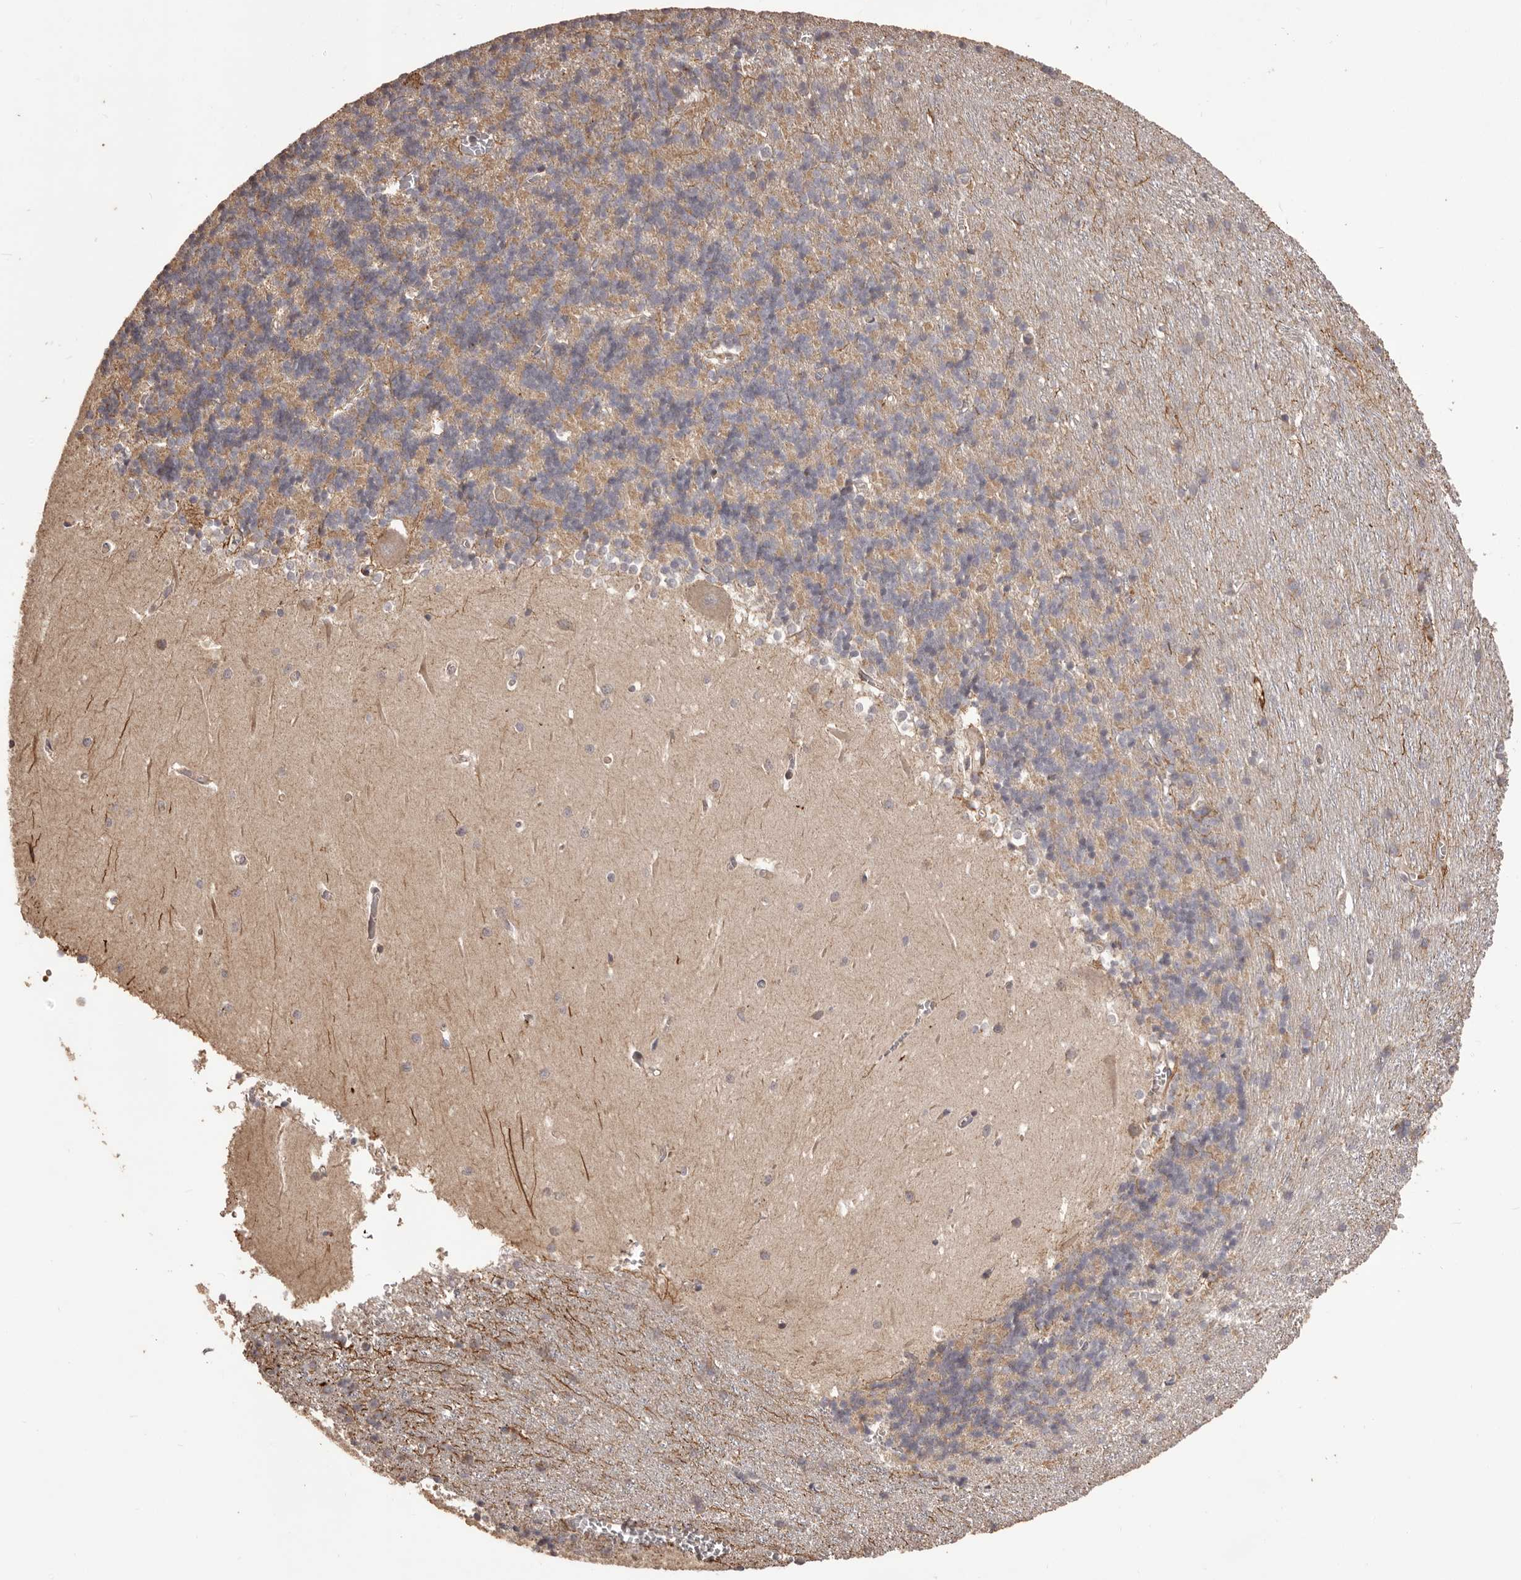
{"staining": {"intensity": "moderate", "quantity": "25%-75%", "location": "cytoplasmic/membranous"}, "tissue": "cerebellum", "cell_type": "Cells in granular layer", "image_type": "normal", "snomed": [{"axis": "morphology", "description": "Normal tissue, NOS"}, {"axis": "topography", "description": "Cerebellum"}], "caption": "Cerebellum stained with immunohistochemistry exhibits moderate cytoplasmic/membranous expression in approximately 25%-75% of cells in granular layer. Using DAB (brown) and hematoxylin (blue) stains, captured at high magnification using brightfield microscopy.", "gene": "QRSL1", "patient": {"sex": "male", "age": 37}}